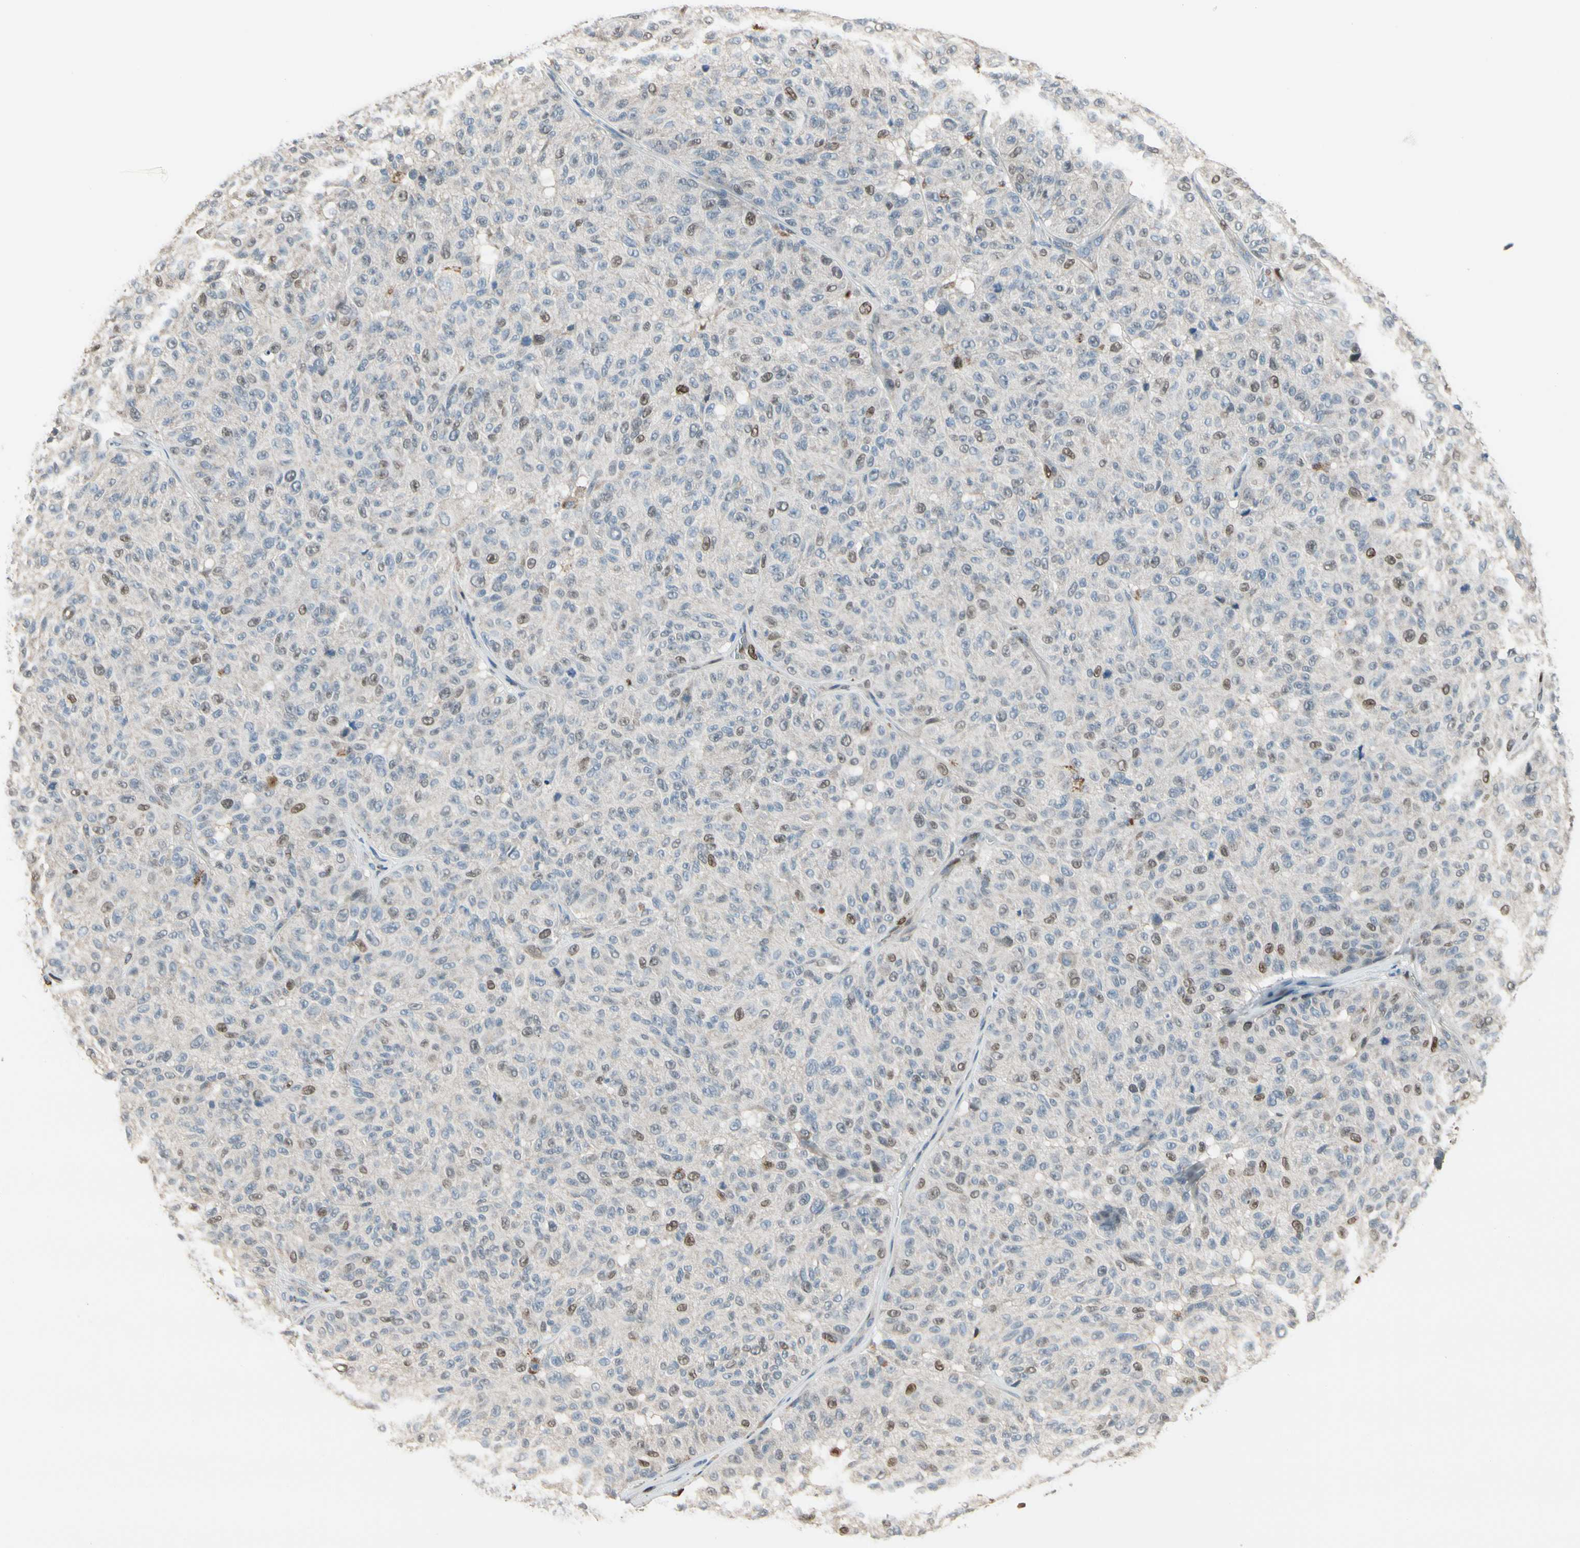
{"staining": {"intensity": "weak", "quantity": "<25%", "location": "nuclear"}, "tissue": "melanoma", "cell_type": "Tumor cells", "image_type": "cancer", "snomed": [{"axis": "morphology", "description": "Malignant melanoma, NOS"}, {"axis": "topography", "description": "Skin"}], "caption": "Immunohistochemical staining of melanoma exhibits no significant staining in tumor cells.", "gene": "ZKSCAN4", "patient": {"sex": "female", "age": 46}}